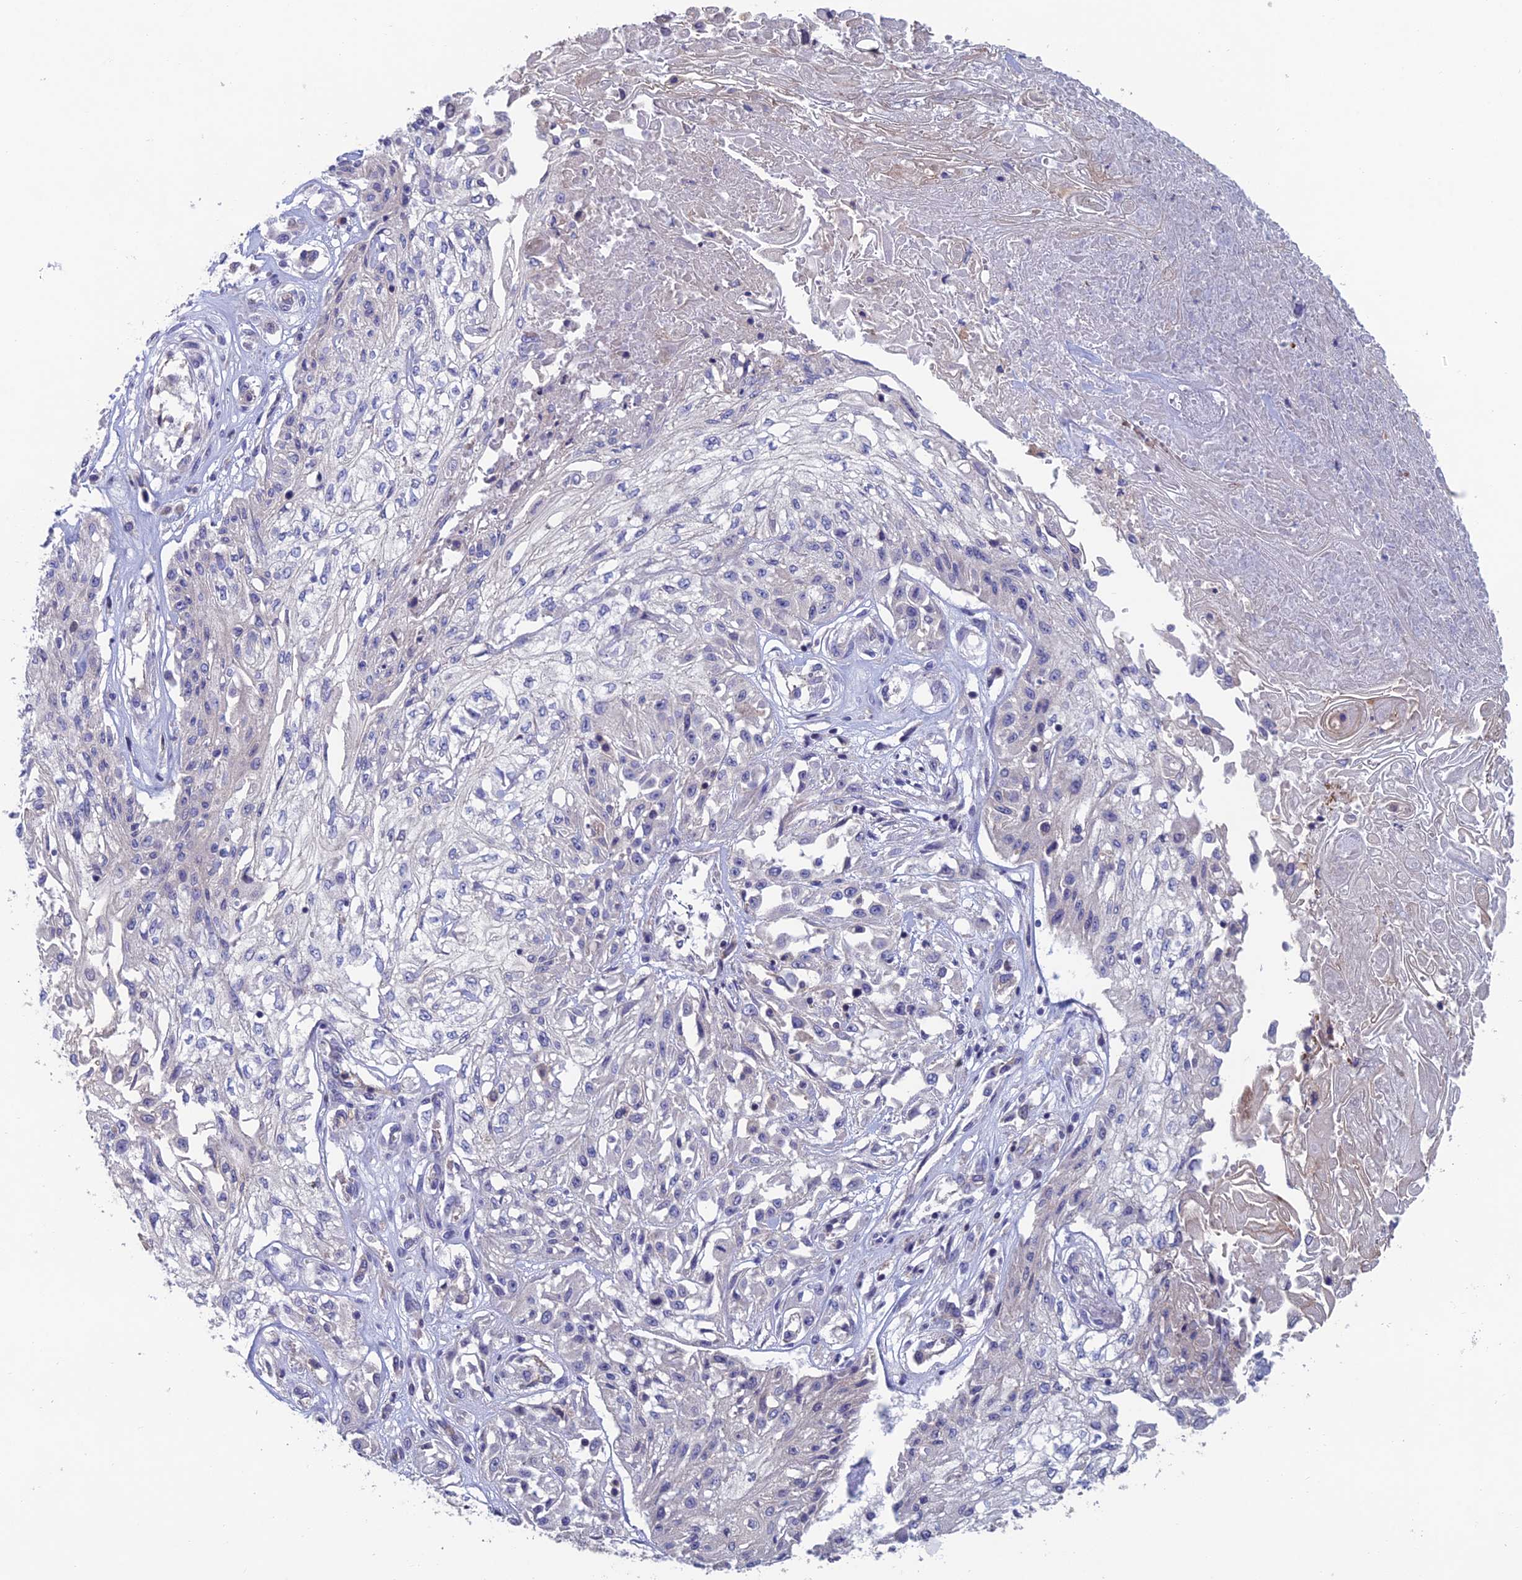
{"staining": {"intensity": "negative", "quantity": "none", "location": "none"}, "tissue": "skin cancer", "cell_type": "Tumor cells", "image_type": "cancer", "snomed": [{"axis": "morphology", "description": "Squamous cell carcinoma, NOS"}, {"axis": "morphology", "description": "Squamous cell carcinoma, metastatic, NOS"}, {"axis": "topography", "description": "Skin"}, {"axis": "topography", "description": "Lymph node"}], "caption": "This is an immunohistochemistry micrograph of skin squamous cell carcinoma. There is no expression in tumor cells.", "gene": "USP37", "patient": {"sex": "male", "age": 75}}